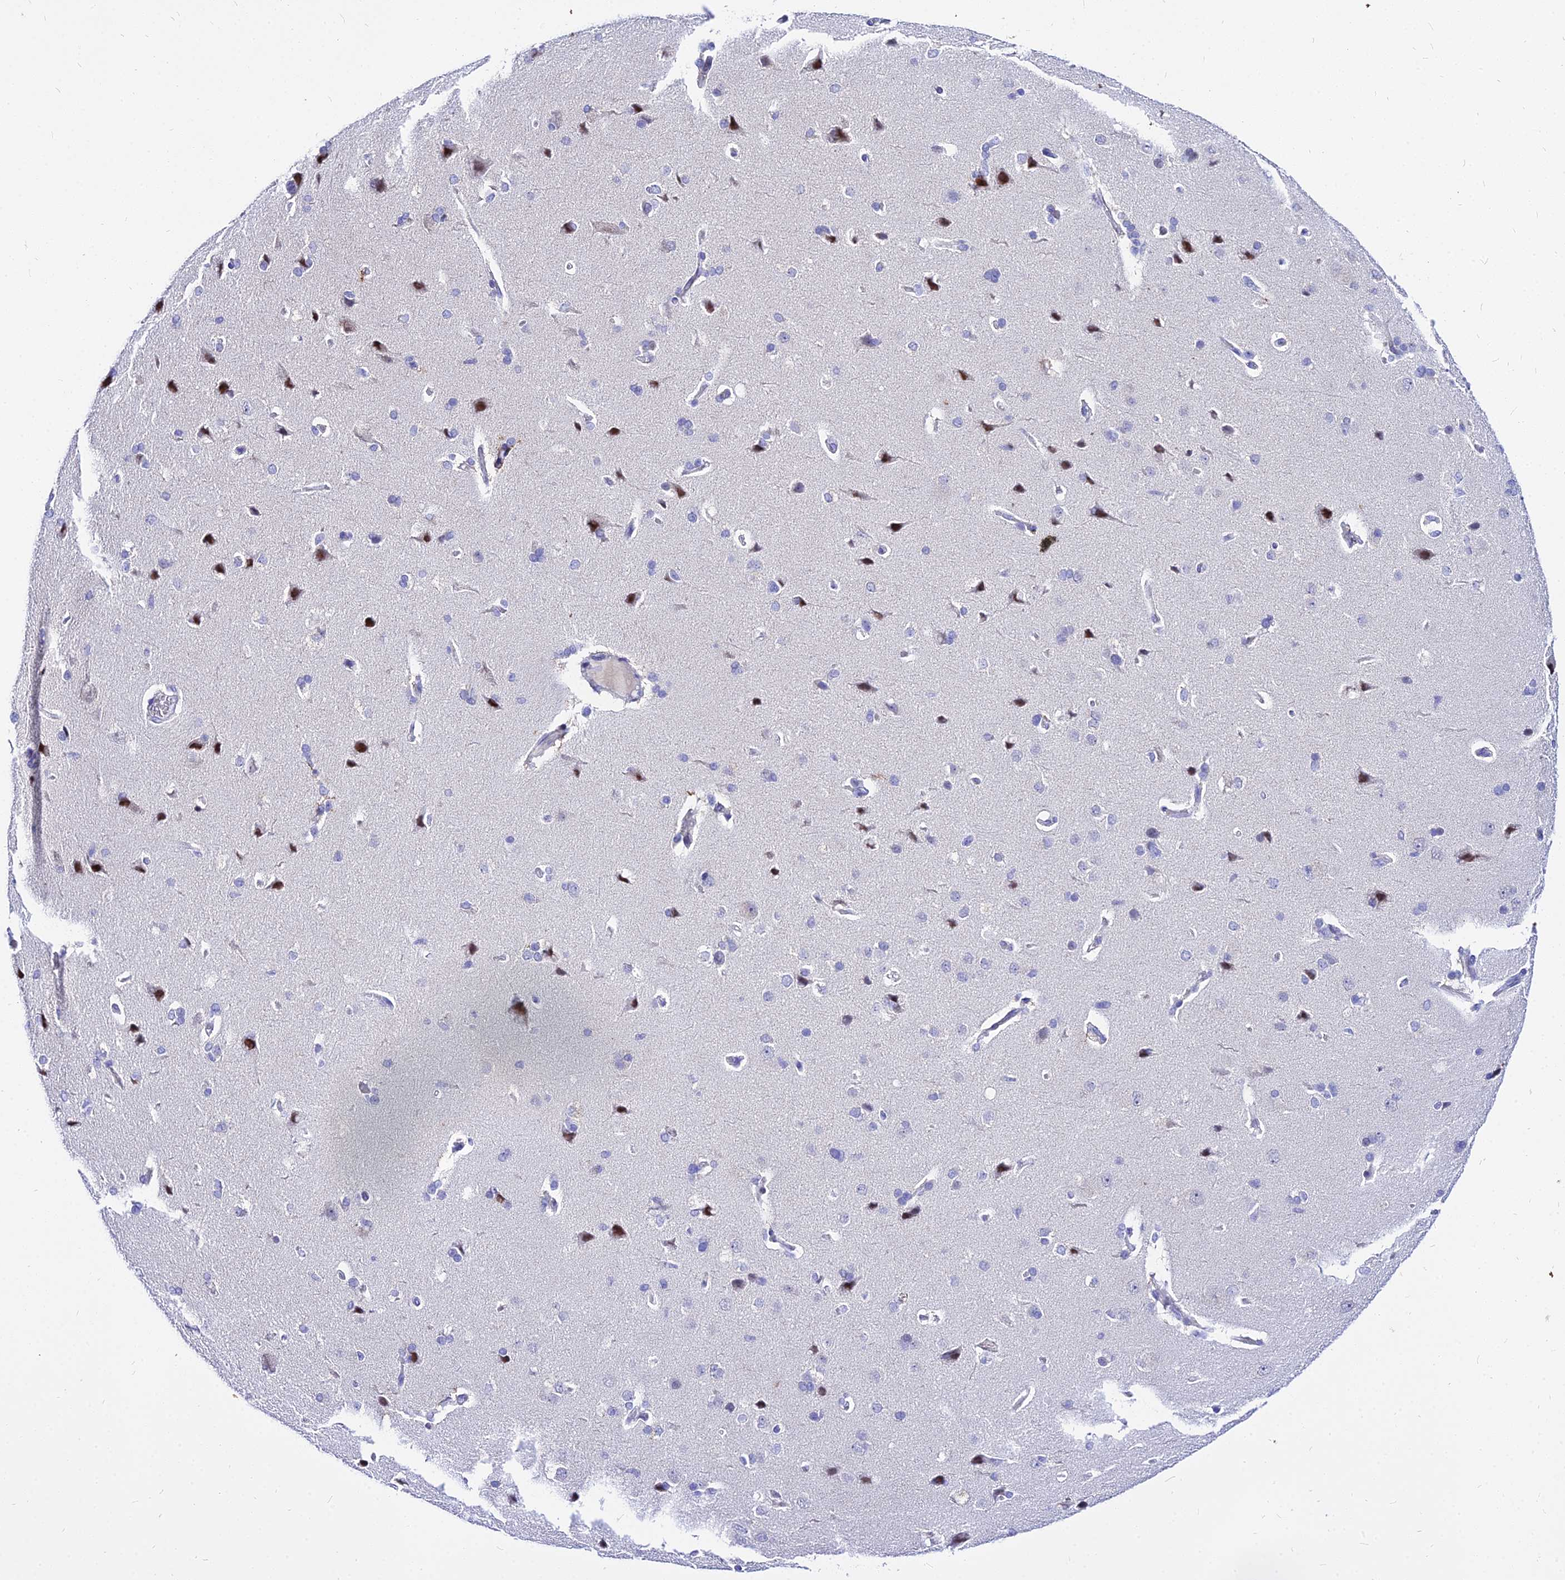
{"staining": {"intensity": "negative", "quantity": "none", "location": "none"}, "tissue": "cerebral cortex", "cell_type": "Endothelial cells", "image_type": "normal", "snomed": [{"axis": "morphology", "description": "Normal tissue, NOS"}, {"axis": "topography", "description": "Cerebral cortex"}], "caption": "This is an IHC histopathology image of unremarkable cerebral cortex. There is no expression in endothelial cells.", "gene": "CARD18", "patient": {"sex": "male", "age": 62}}